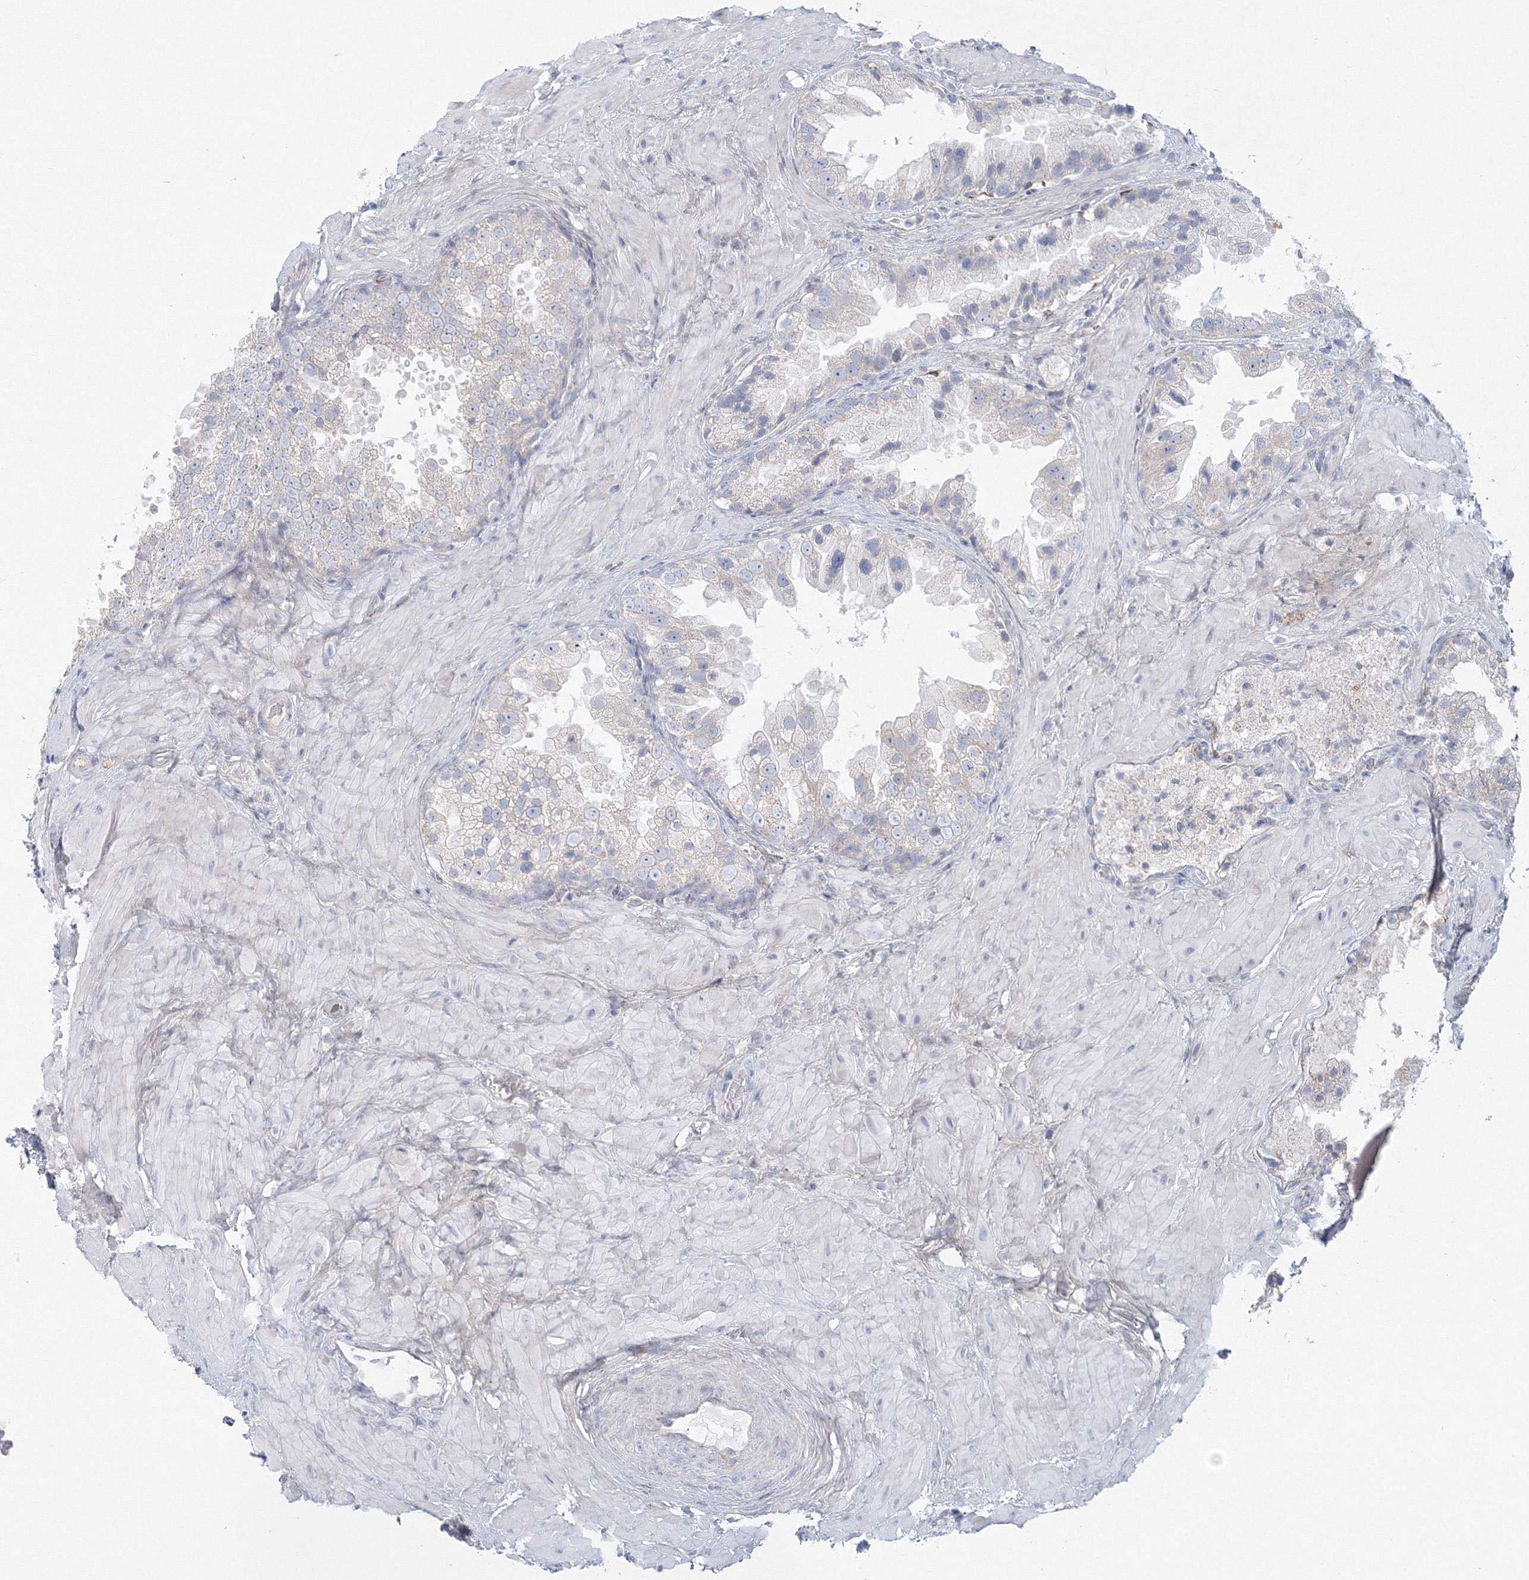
{"staining": {"intensity": "negative", "quantity": "none", "location": "none"}, "tissue": "prostate cancer", "cell_type": "Tumor cells", "image_type": "cancer", "snomed": [{"axis": "morphology", "description": "Adenocarcinoma, High grade"}, {"axis": "topography", "description": "Prostate"}], "caption": "Immunohistochemistry of human prostate adenocarcinoma (high-grade) demonstrates no staining in tumor cells.", "gene": "WDR49", "patient": {"sex": "male", "age": 64}}